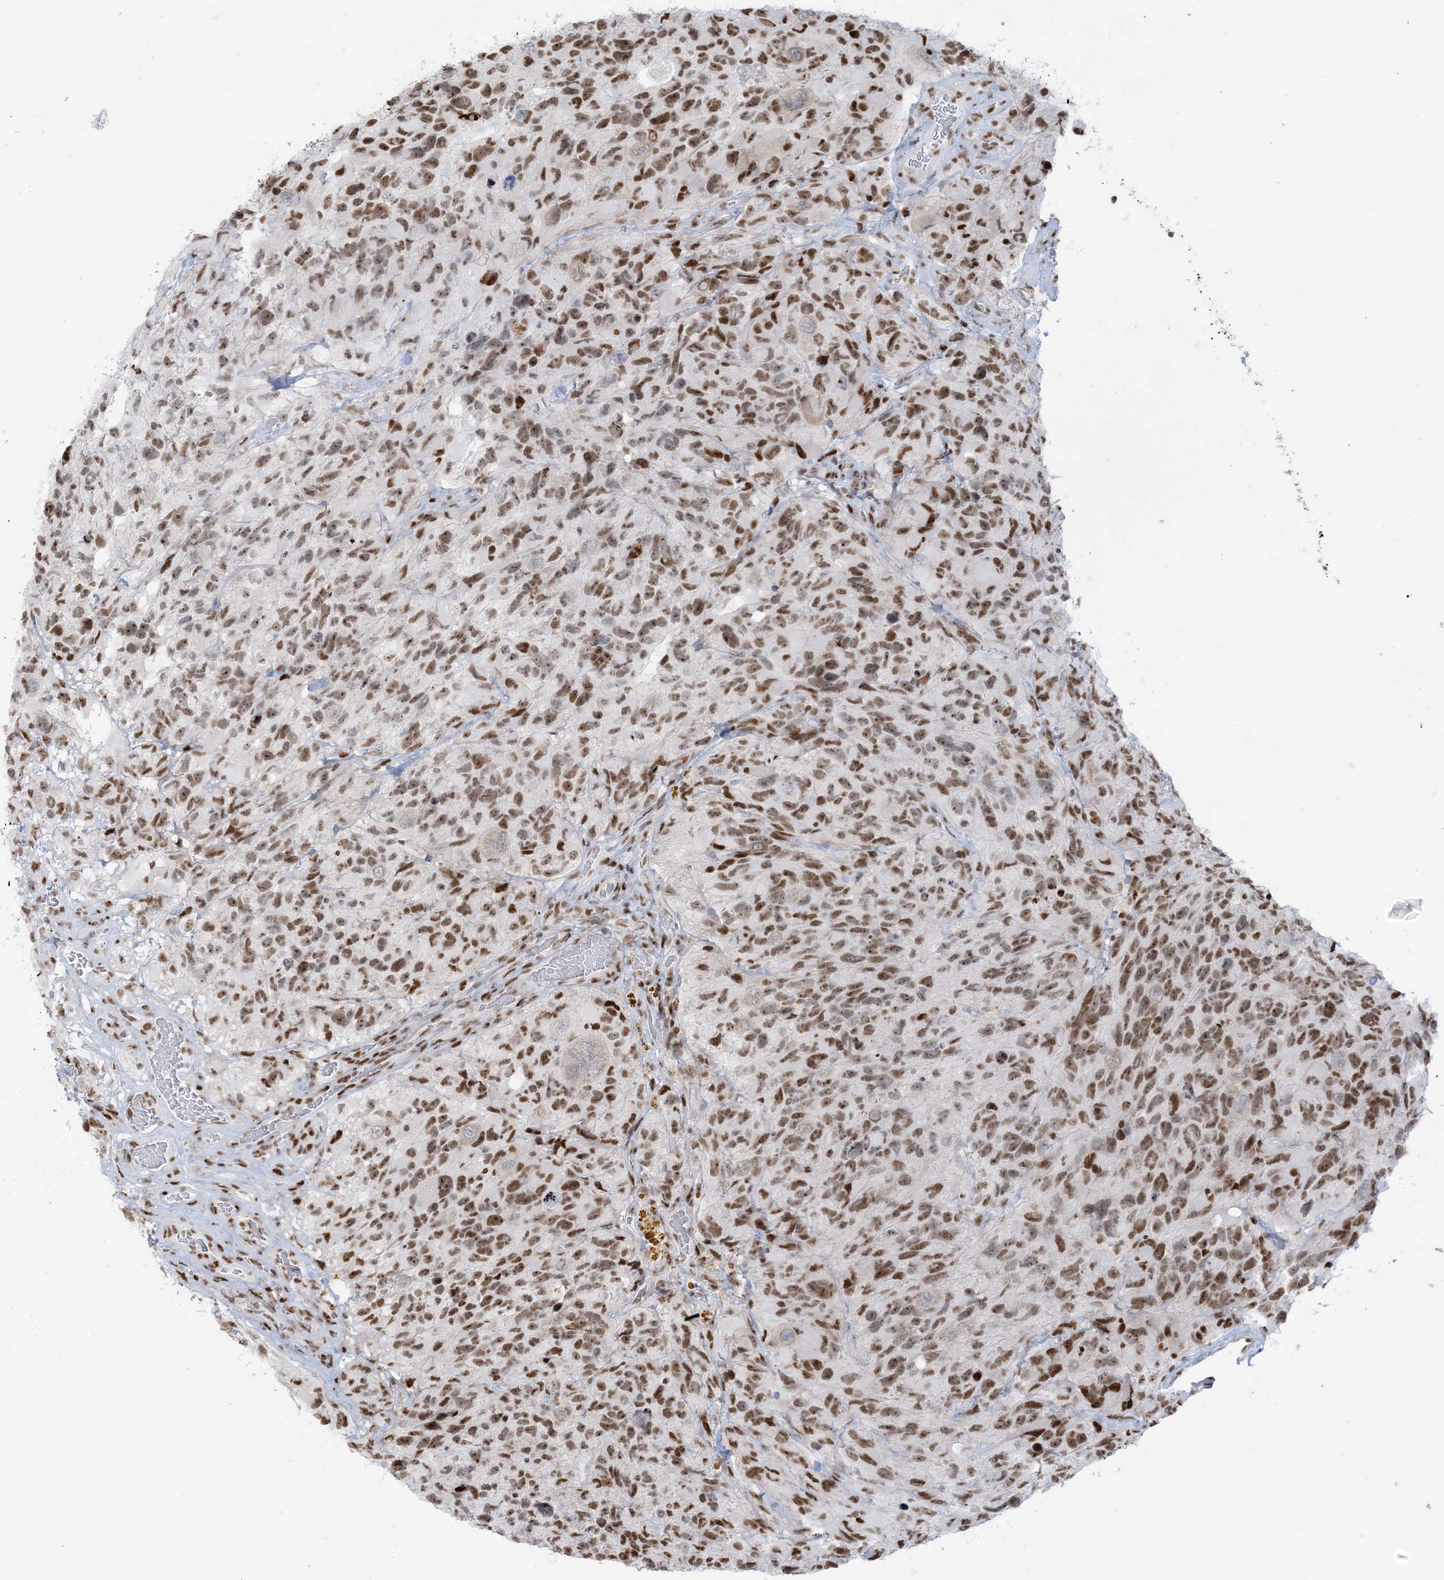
{"staining": {"intensity": "moderate", "quantity": ">75%", "location": "nuclear"}, "tissue": "glioma", "cell_type": "Tumor cells", "image_type": "cancer", "snomed": [{"axis": "morphology", "description": "Glioma, malignant, High grade"}, {"axis": "topography", "description": "Brain"}], "caption": "Malignant glioma (high-grade) stained with DAB immunohistochemistry (IHC) reveals medium levels of moderate nuclear expression in approximately >75% of tumor cells.", "gene": "STAG1", "patient": {"sex": "male", "age": 69}}